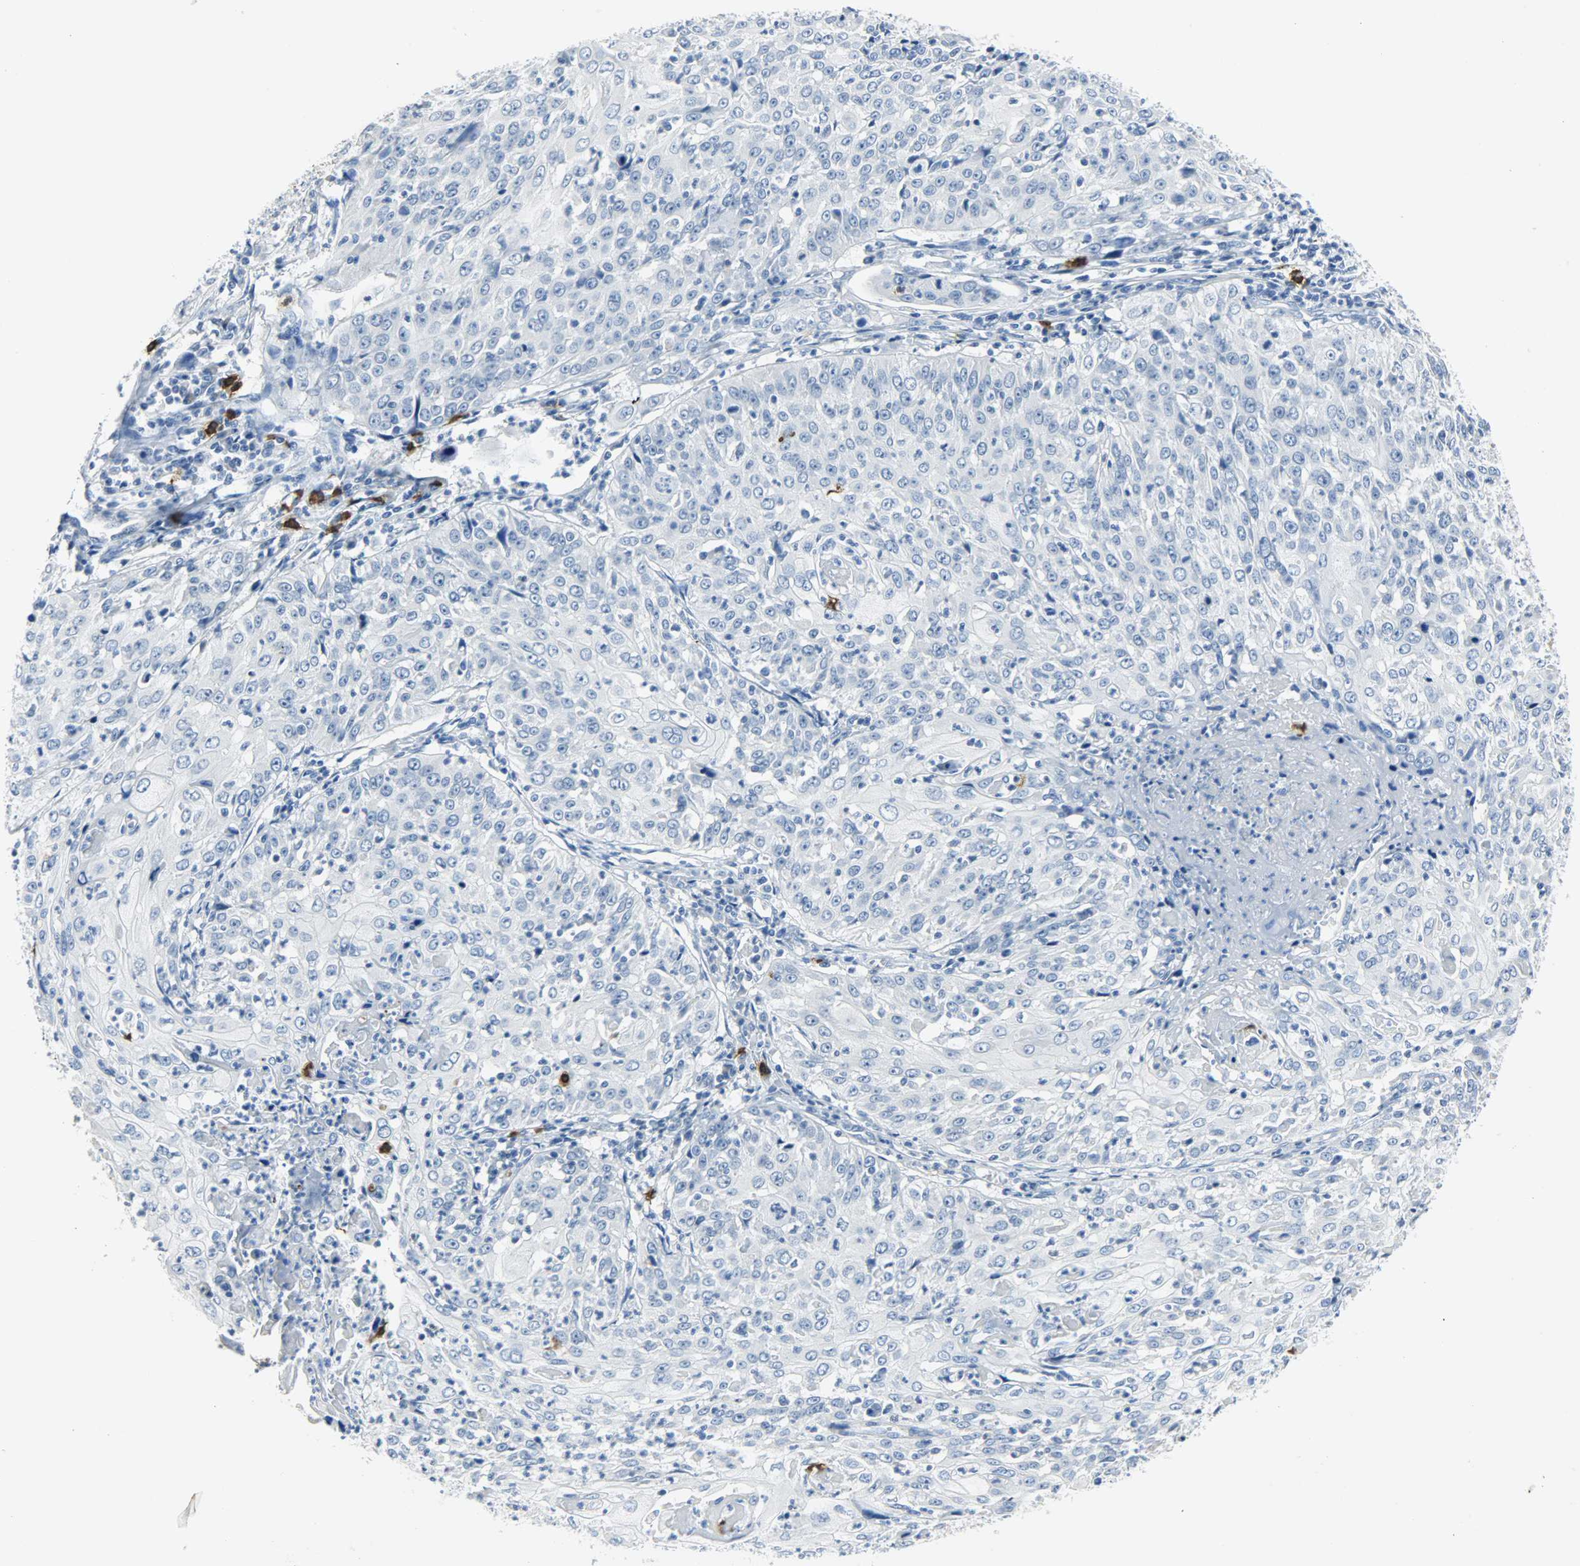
{"staining": {"intensity": "negative", "quantity": "none", "location": "none"}, "tissue": "cervical cancer", "cell_type": "Tumor cells", "image_type": "cancer", "snomed": [{"axis": "morphology", "description": "Squamous cell carcinoma, NOS"}, {"axis": "topography", "description": "Cervix"}], "caption": "Cervical squamous cell carcinoma stained for a protein using IHC reveals no expression tumor cells.", "gene": "CEBPE", "patient": {"sex": "female", "age": 39}}